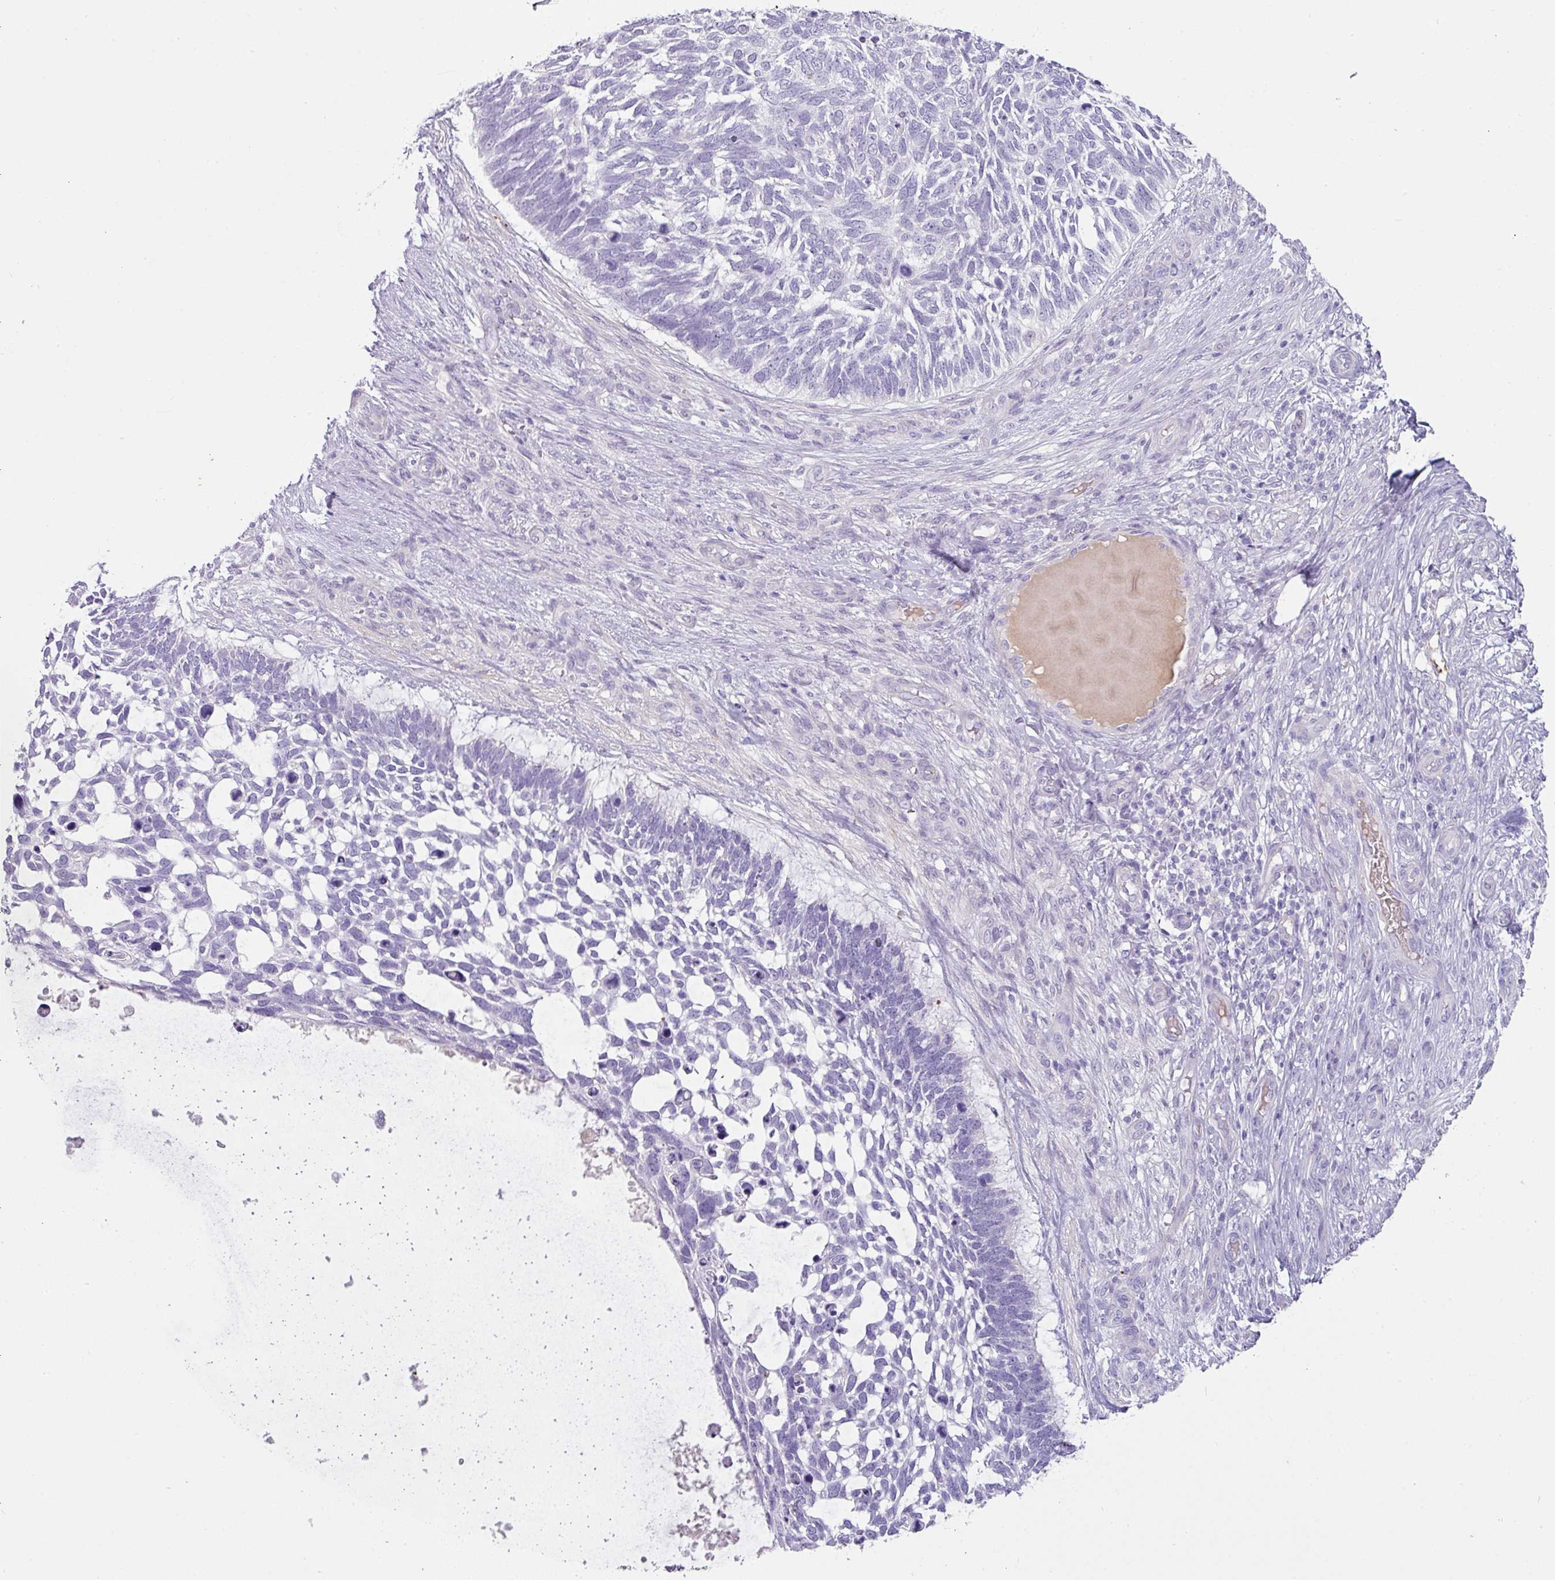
{"staining": {"intensity": "negative", "quantity": "none", "location": "none"}, "tissue": "skin cancer", "cell_type": "Tumor cells", "image_type": "cancer", "snomed": [{"axis": "morphology", "description": "Basal cell carcinoma"}, {"axis": "topography", "description": "Skin"}], "caption": "A high-resolution image shows immunohistochemistry staining of skin cancer (basal cell carcinoma), which displays no significant positivity in tumor cells.", "gene": "OR52N1", "patient": {"sex": "male", "age": 88}}